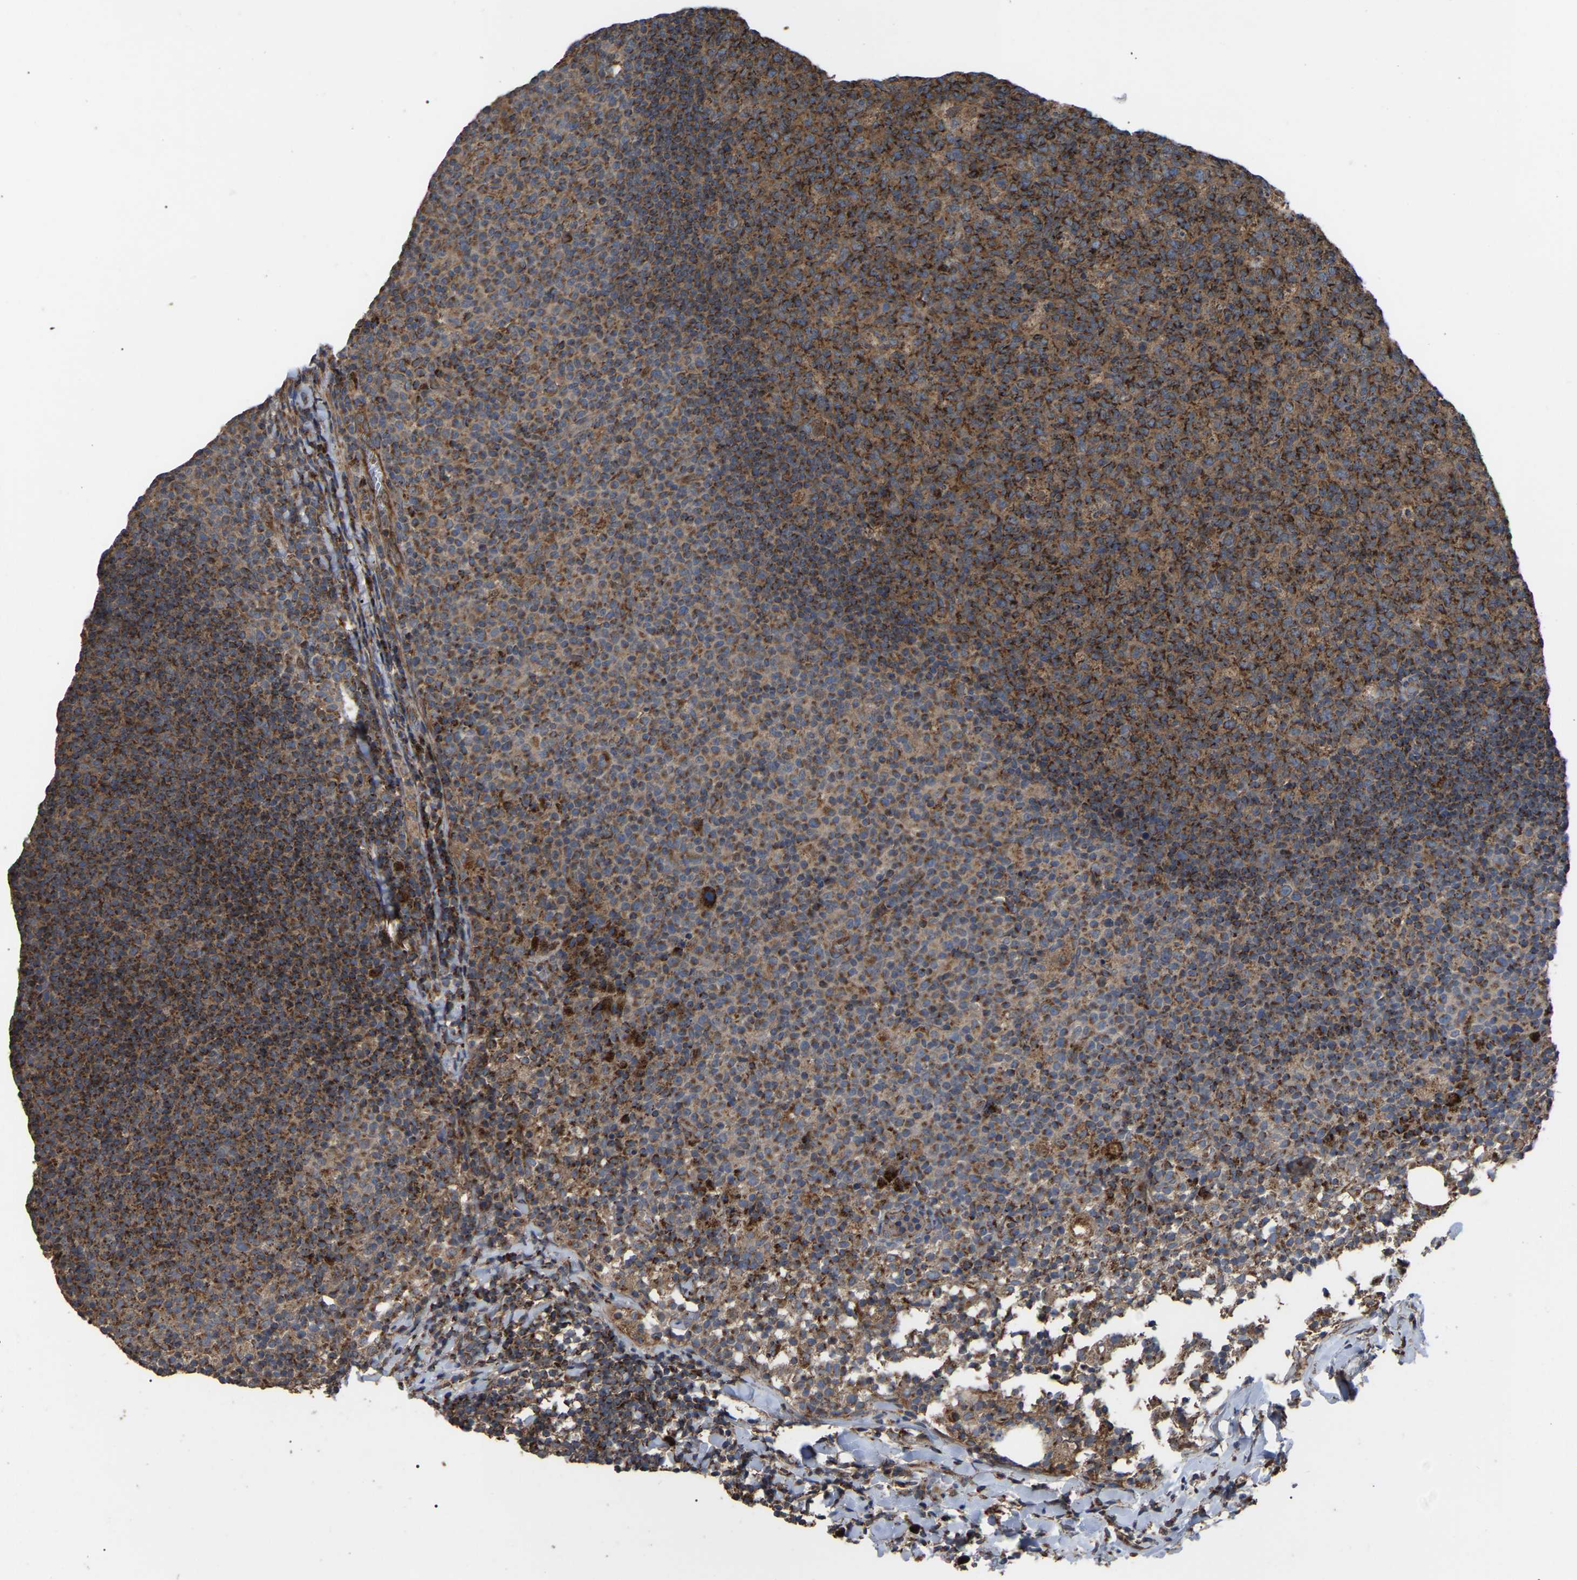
{"staining": {"intensity": "strong", "quantity": "25%-75%", "location": "cytoplasmic/membranous"}, "tissue": "lymph node", "cell_type": "Germinal center cells", "image_type": "normal", "snomed": [{"axis": "morphology", "description": "Normal tissue, NOS"}, {"axis": "morphology", "description": "Inflammation, NOS"}, {"axis": "topography", "description": "Lymph node"}], "caption": "Lymph node stained for a protein (brown) exhibits strong cytoplasmic/membranous positive staining in approximately 25%-75% of germinal center cells.", "gene": "GCC1", "patient": {"sex": "male", "age": 55}}